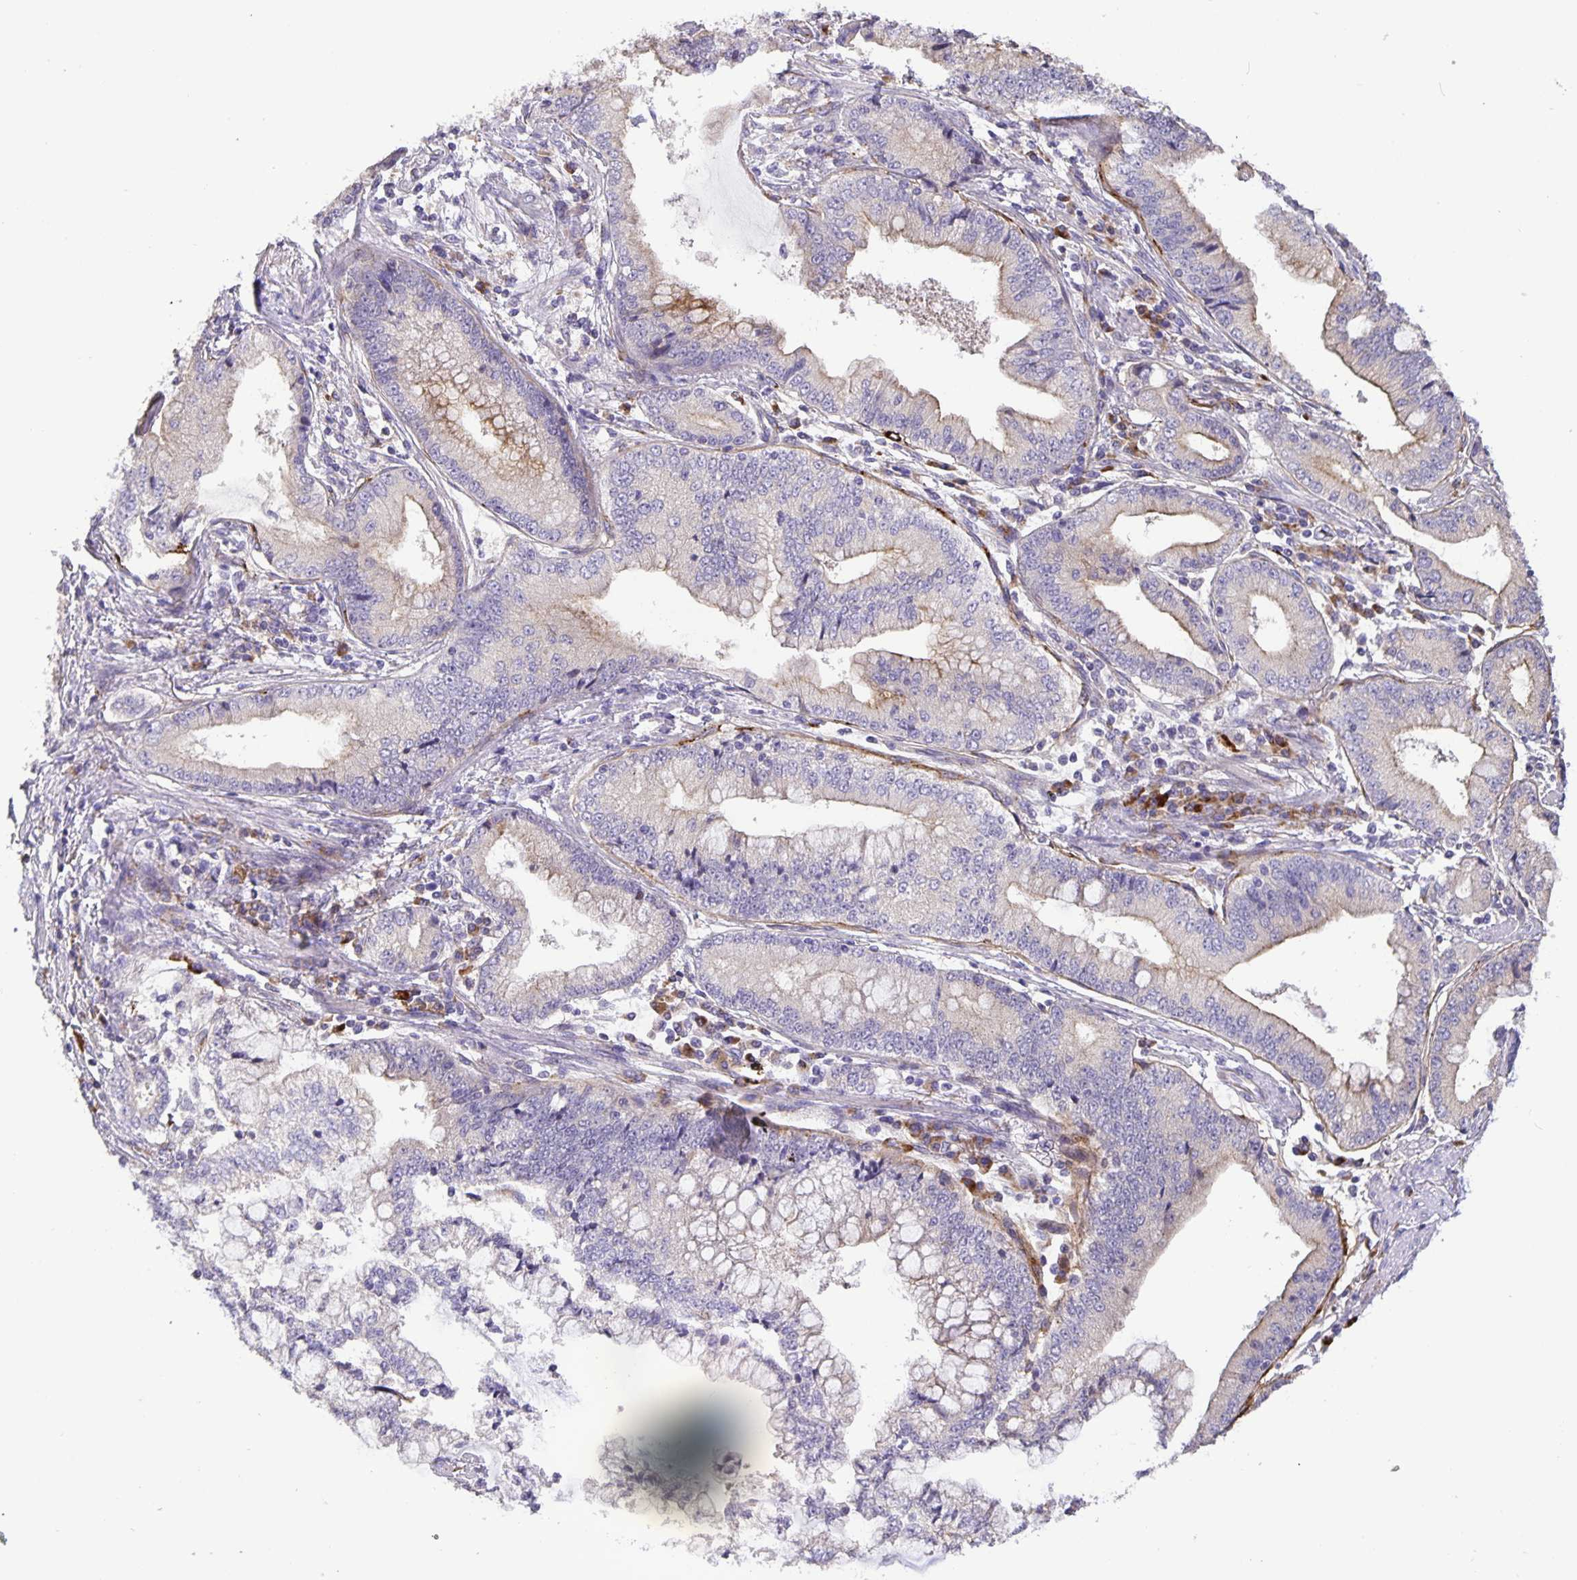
{"staining": {"intensity": "negative", "quantity": "none", "location": "none"}, "tissue": "stomach cancer", "cell_type": "Tumor cells", "image_type": "cancer", "snomed": [{"axis": "morphology", "description": "Adenocarcinoma, NOS"}, {"axis": "topography", "description": "Stomach, upper"}], "caption": "Tumor cells show no significant protein positivity in stomach adenocarcinoma.", "gene": "EML6", "patient": {"sex": "female", "age": 74}}